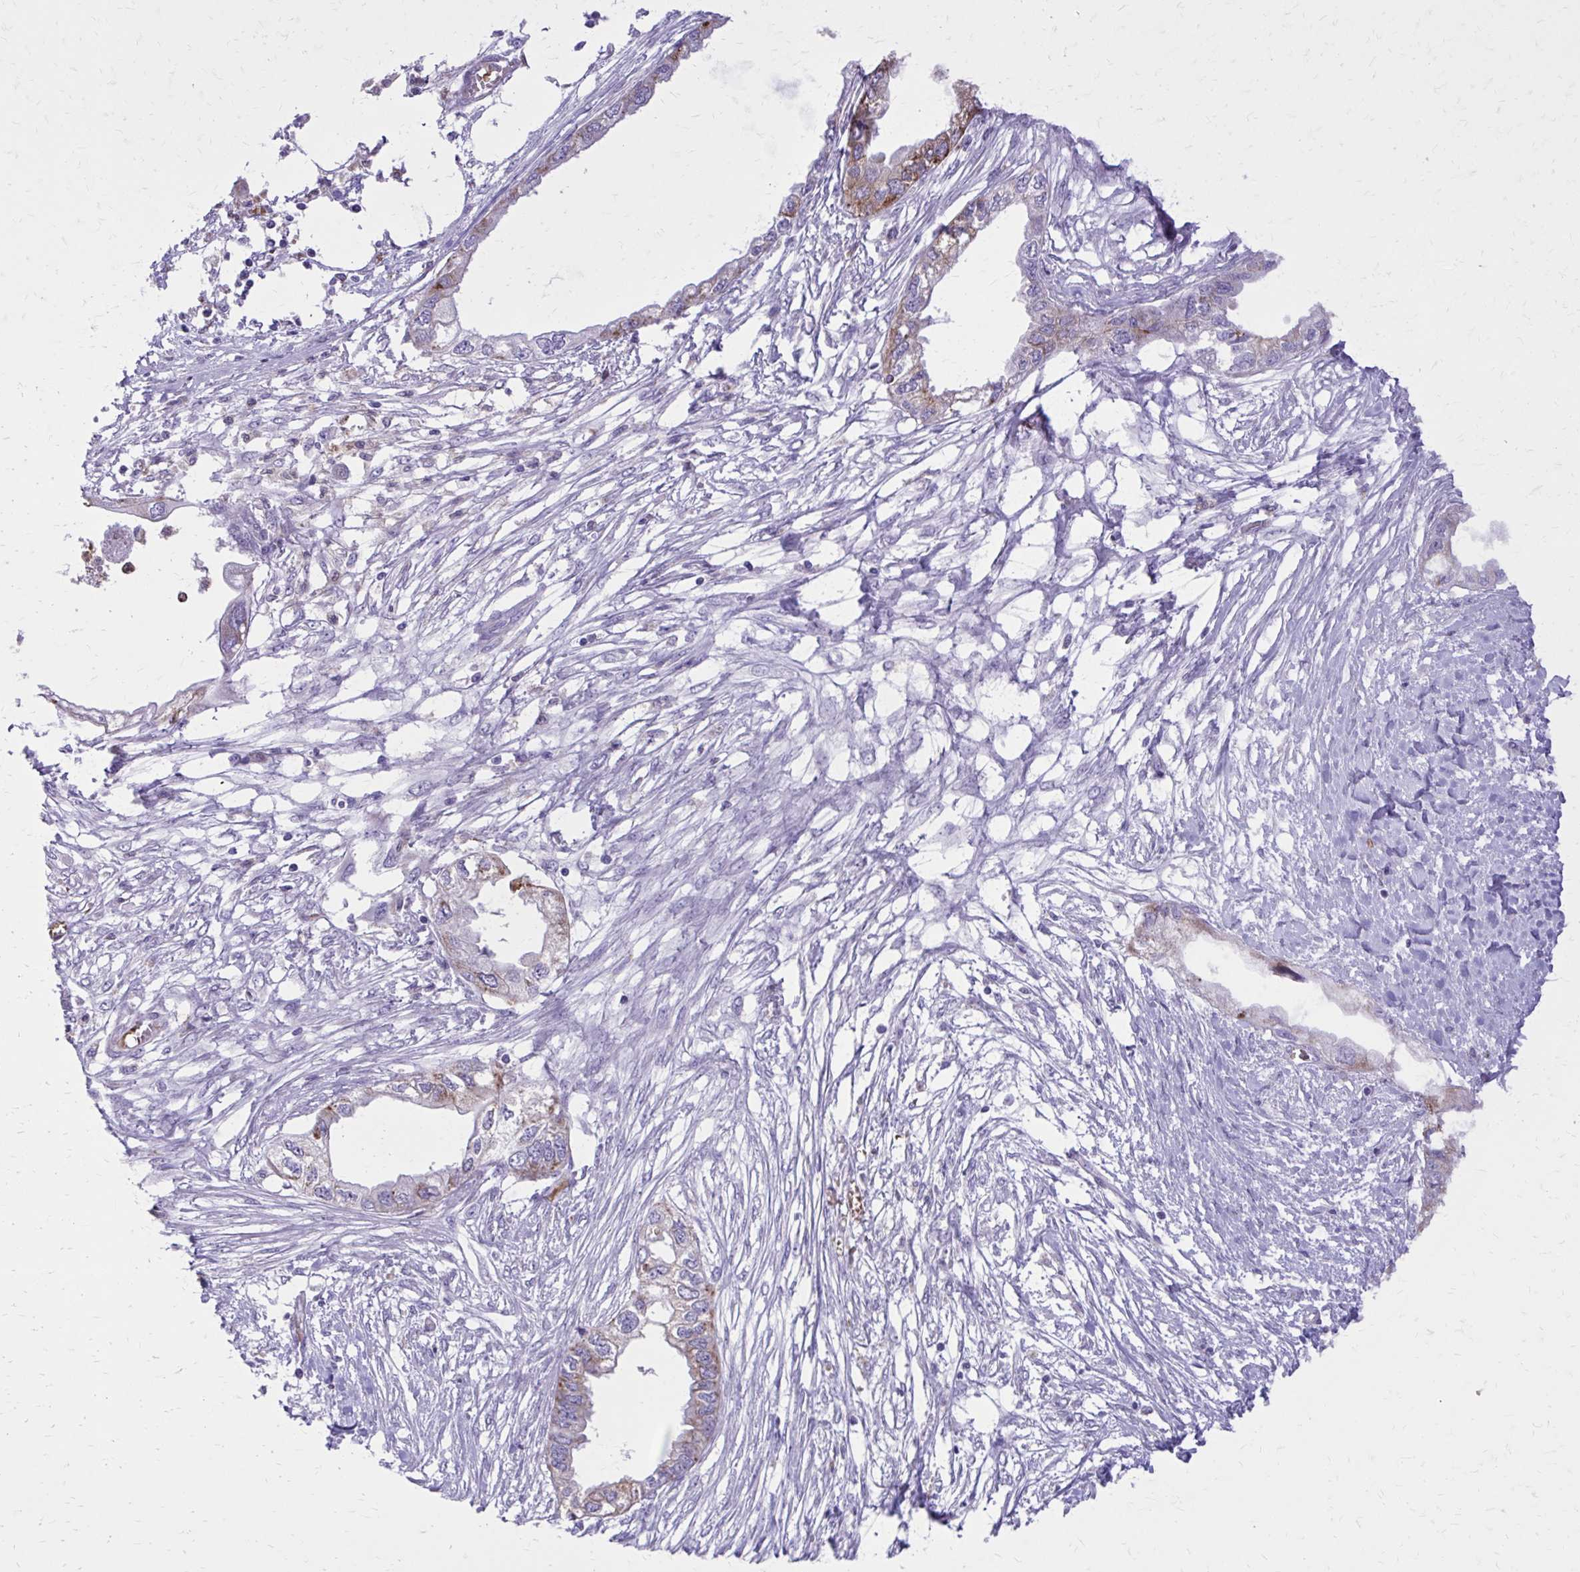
{"staining": {"intensity": "weak", "quantity": "25%-75%", "location": "cytoplasmic/membranous"}, "tissue": "endometrial cancer", "cell_type": "Tumor cells", "image_type": "cancer", "snomed": [{"axis": "morphology", "description": "Adenocarcinoma, NOS"}, {"axis": "morphology", "description": "Adenocarcinoma, metastatic, NOS"}, {"axis": "topography", "description": "Adipose tissue"}, {"axis": "topography", "description": "Endometrium"}], "caption": "Brown immunohistochemical staining in metastatic adenocarcinoma (endometrial) exhibits weak cytoplasmic/membranous expression in about 25%-75% of tumor cells. Using DAB (brown) and hematoxylin (blue) stains, captured at high magnification using brightfield microscopy.", "gene": "CAT", "patient": {"sex": "female", "age": 67}}